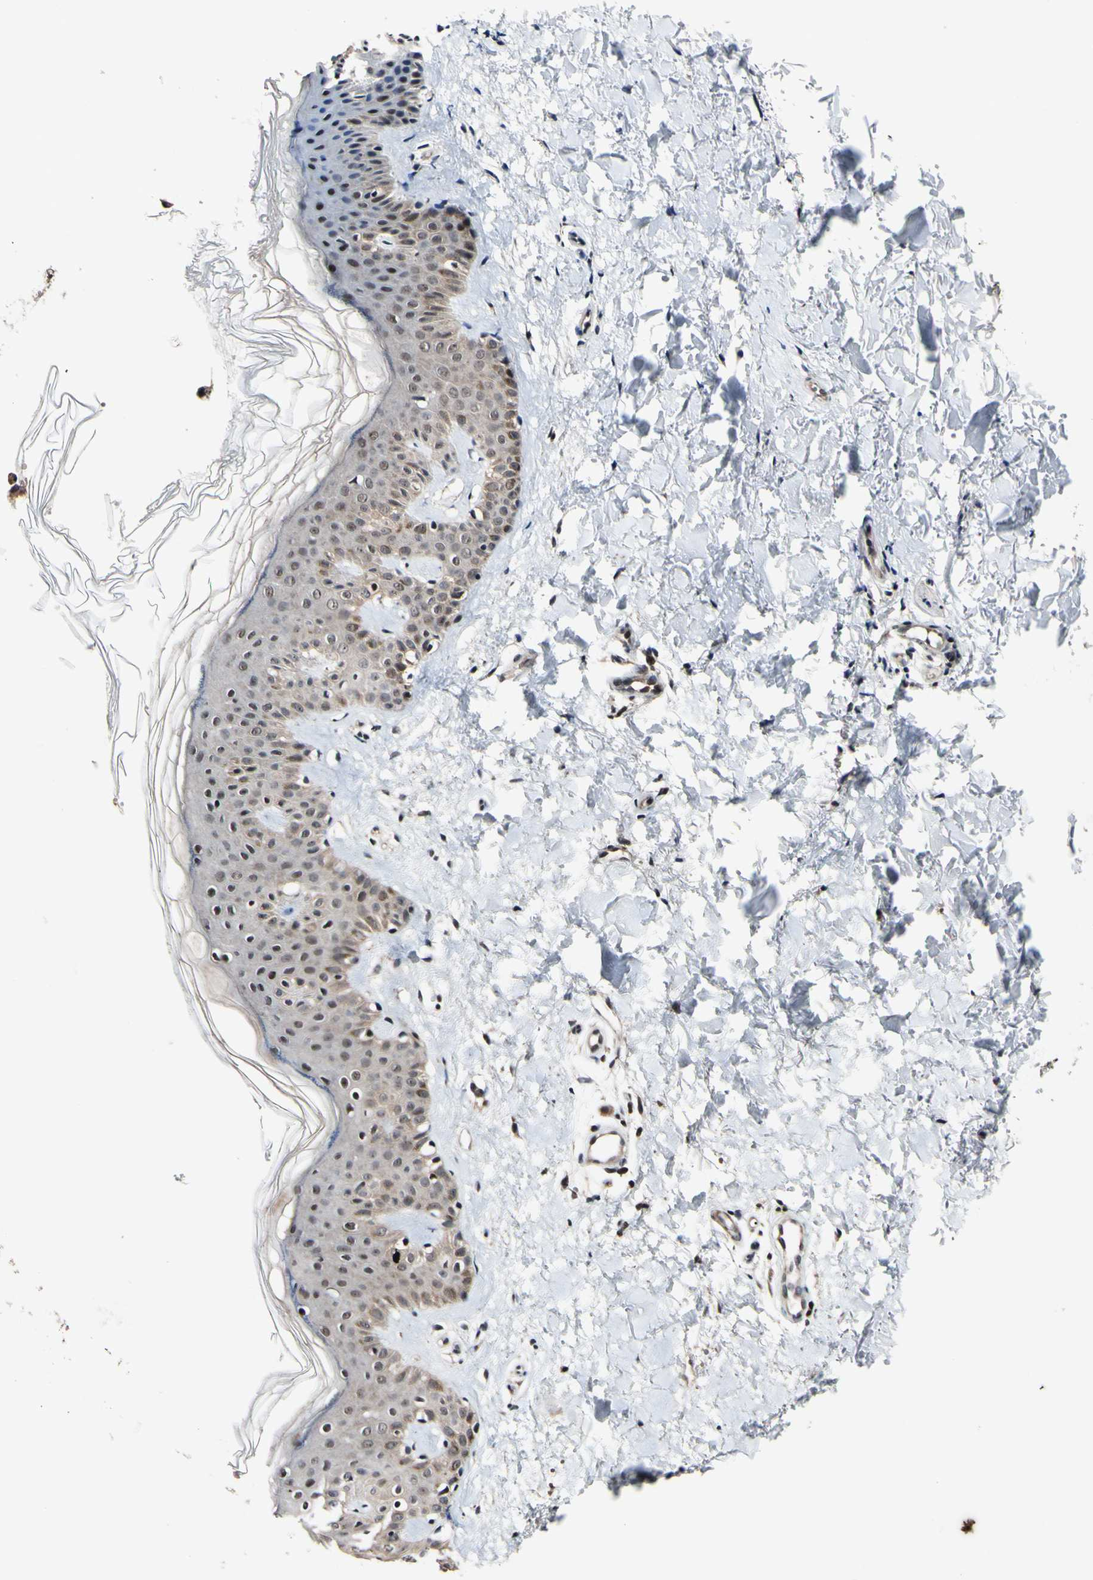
{"staining": {"intensity": "weak", "quantity": ">75%", "location": "cytoplasmic/membranous,nuclear"}, "tissue": "skin", "cell_type": "Fibroblasts", "image_type": "normal", "snomed": [{"axis": "morphology", "description": "Normal tissue, NOS"}, {"axis": "topography", "description": "Skin"}], "caption": "Fibroblasts exhibit weak cytoplasmic/membranous,nuclear expression in approximately >75% of cells in unremarkable skin.", "gene": "POLR2F", "patient": {"sex": "male", "age": 67}}